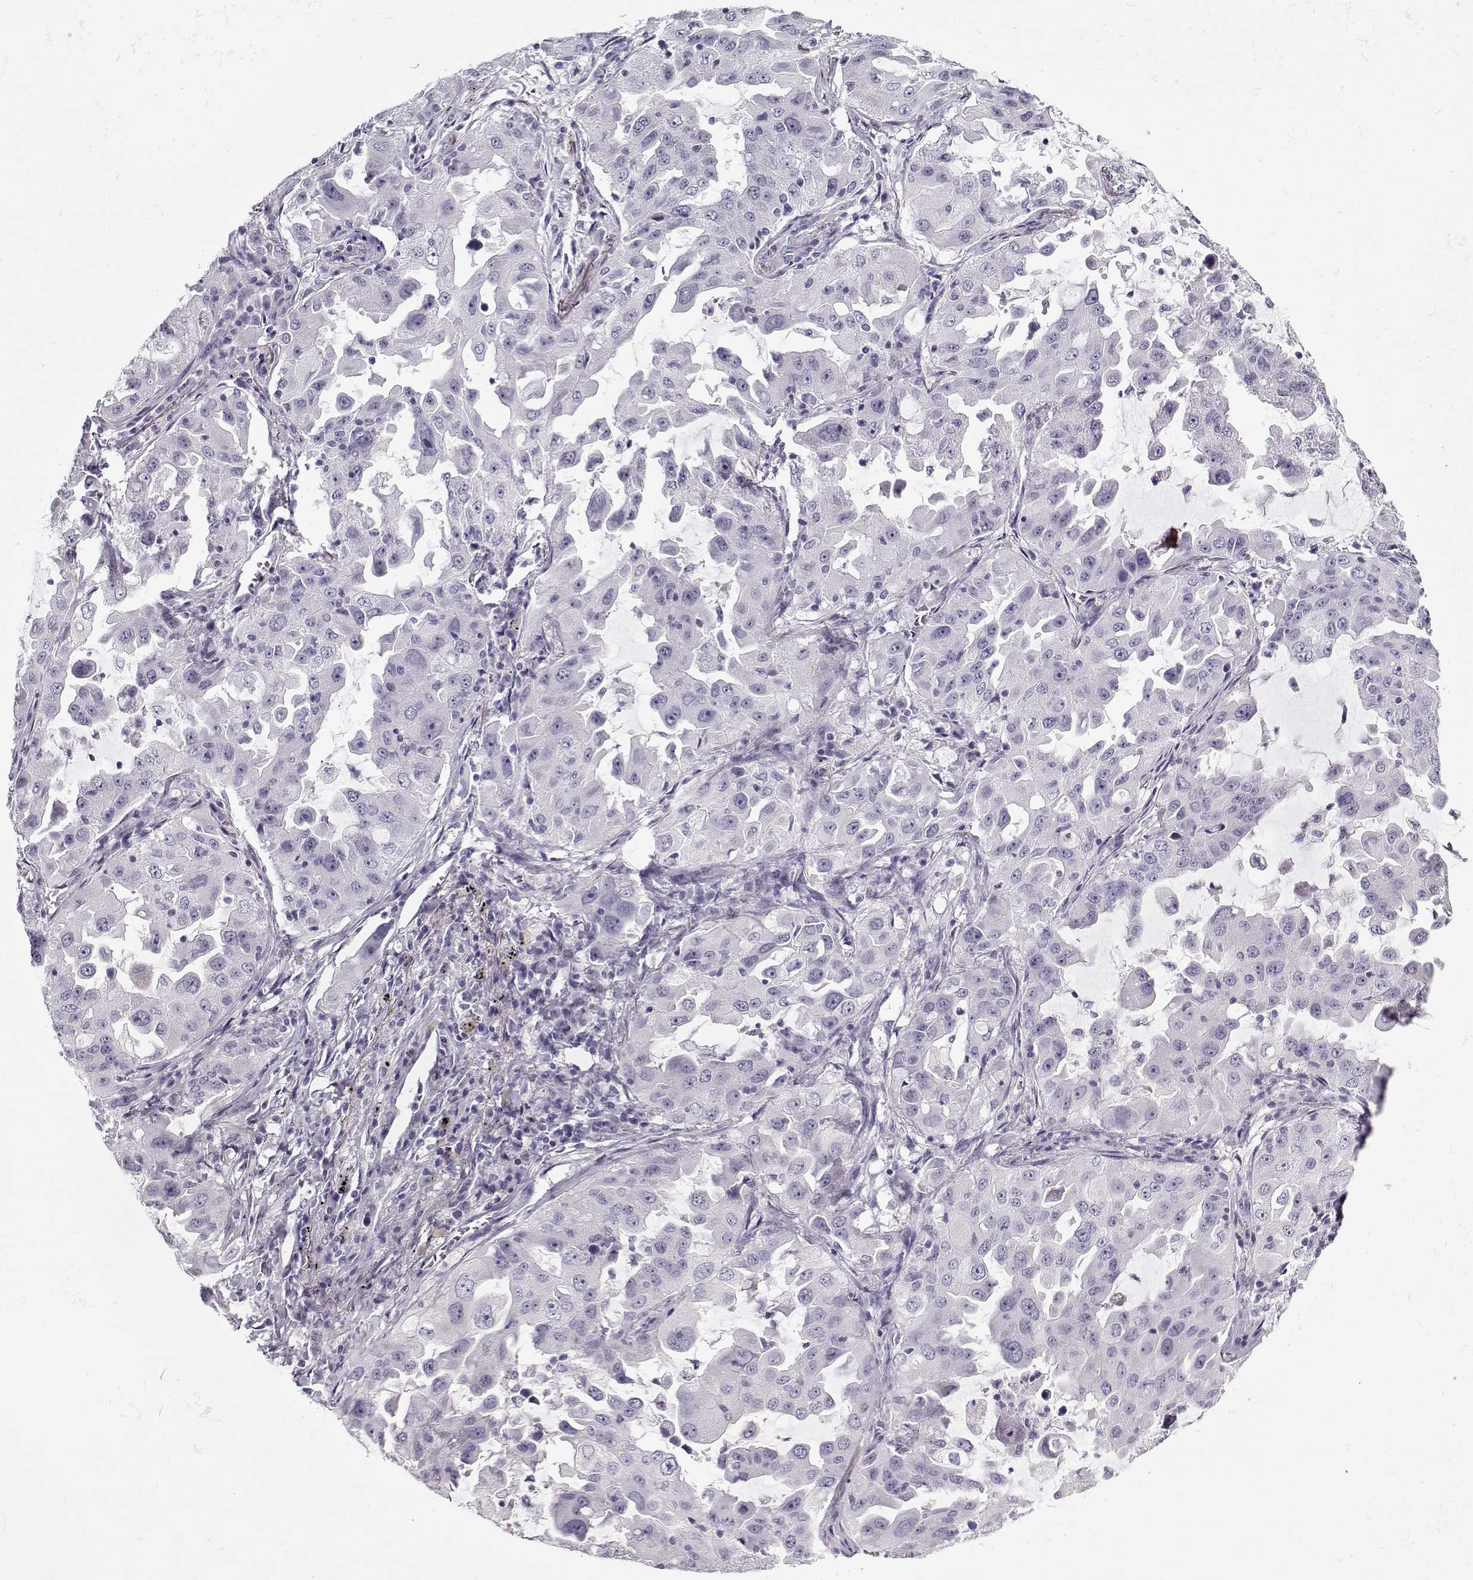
{"staining": {"intensity": "negative", "quantity": "none", "location": "none"}, "tissue": "lung cancer", "cell_type": "Tumor cells", "image_type": "cancer", "snomed": [{"axis": "morphology", "description": "Adenocarcinoma, NOS"}, {"axis": "topography", "description": "Lung"}], "caption": "IHC of human lung cancer displays no staining in tumor cells.", "gene": "CCDC136", "patient": {"sex": "female", "age": 61}}